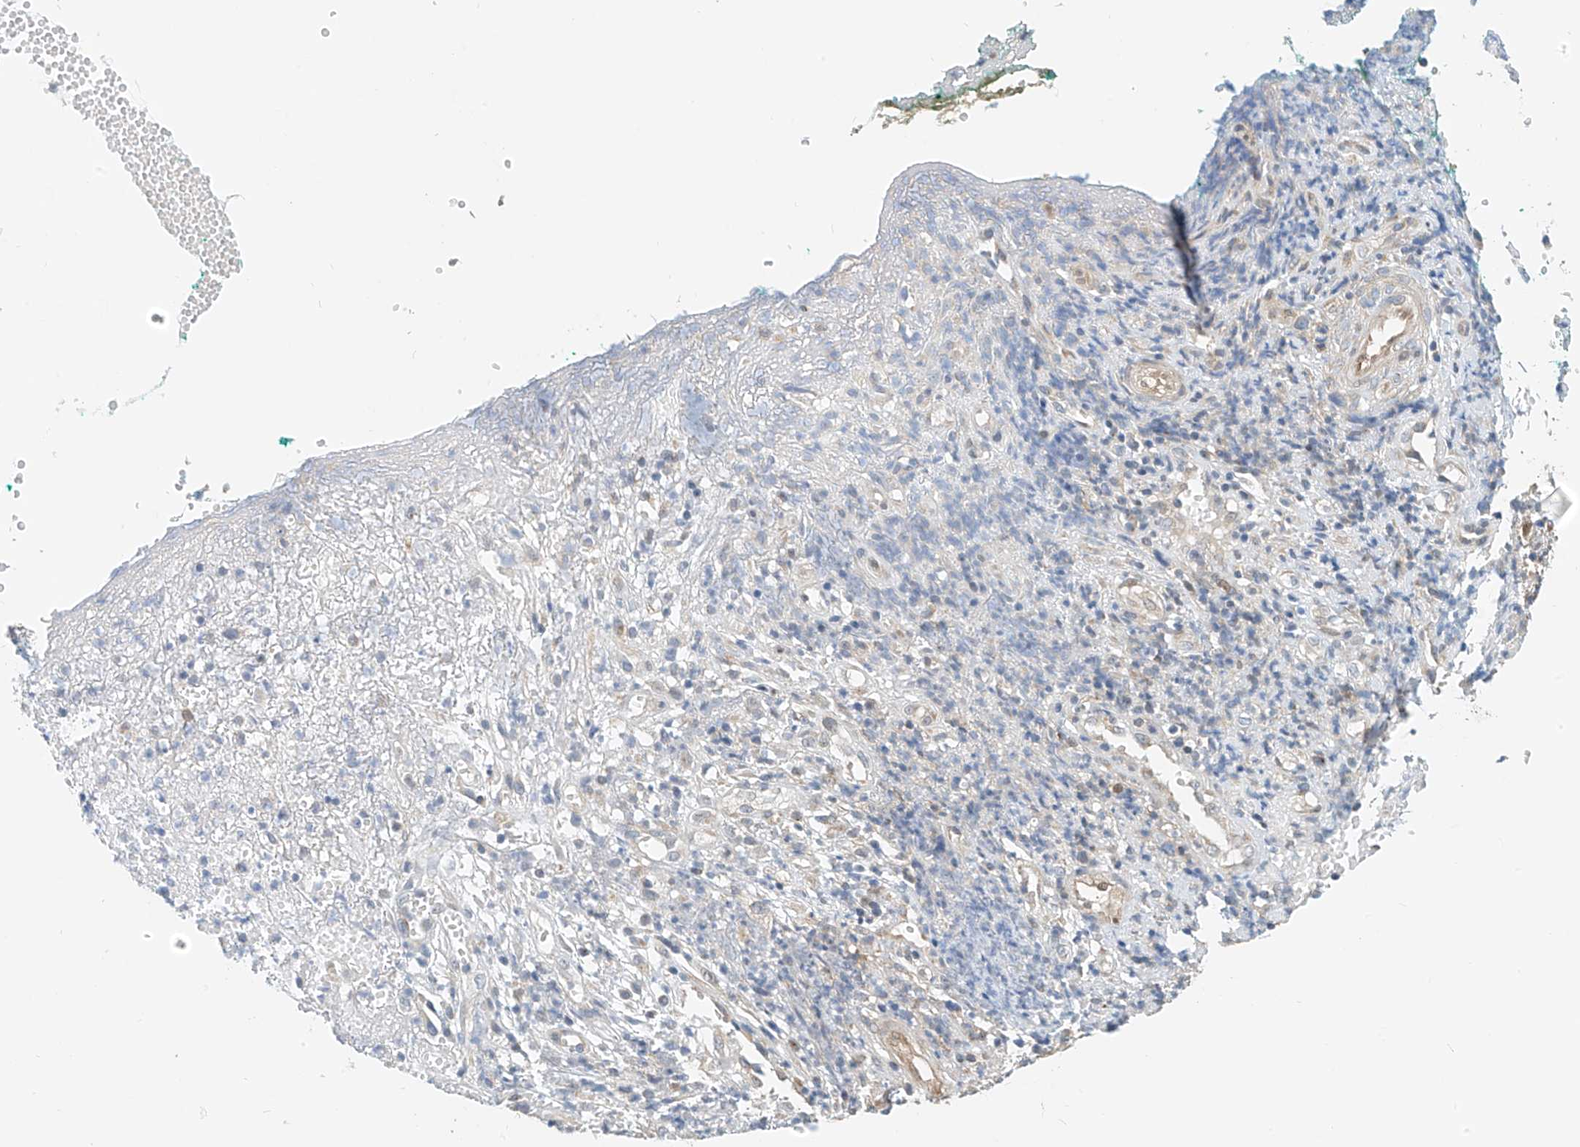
{"staining": {"intensity": "negative", "quantity": "none", "location": "none"}, "tissue": "adipose tissue", "cell_type": "Adipocytes", "image_type": "normal", "snomed": [{"axis": "morphology", "description": "Normal tissue, NOS"}, {"axis": "morphology", "description": "Basal cell carcinoma"}, {"axis": "topography", "description": "Cartilage tissue"}, {"axis": "topography", "description": "Nasopharynx"}, {"axis": "topography", "description": "Oral tissue"}], "caption": "The histopathology image shows no significant expression in adipocytes of adipose tissue.", "gene": "PPA2", "patient": {"sex": "female", "age": 77}}